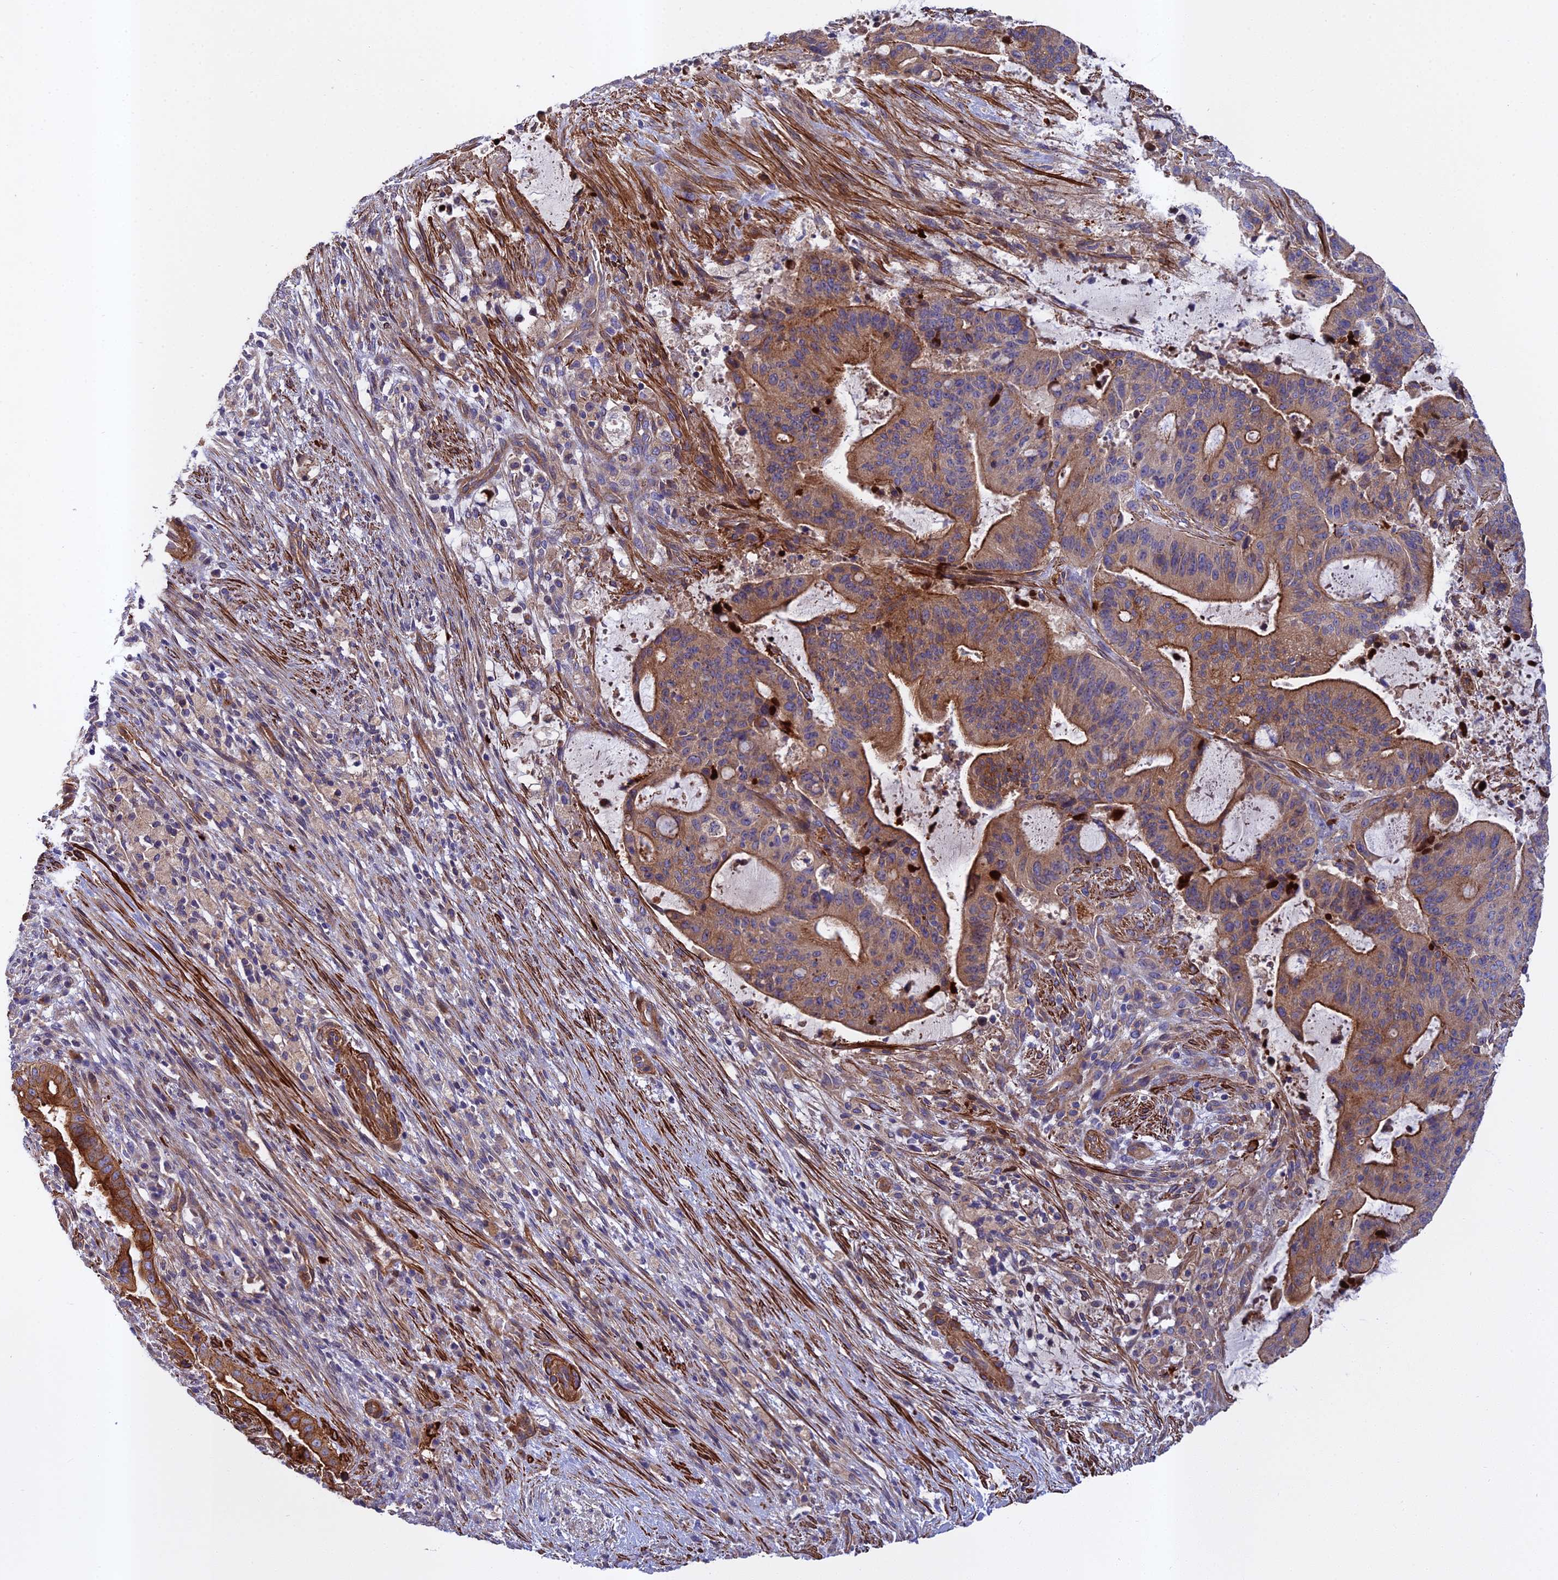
{"staining": {"intensity": "strong", "quantity": ">75%", "location": "cytoplasmic/membranous"}, "tissue": "liver cancer", "cell_type": "Tumor cells", "image_type": "cancer", "snomed": [{"axis": "morphology", "description": "Normal tissue, NOS"}, {"axis": "morphology", "description": "Cholangiocarcinoma"}, {"axis": "topography", "description": "Liver"}, {"axis": "topography", "description": "Peripheral nerve tissue"}], "caption": "The micrograph demonstrates immunohistochemical staining of liver cancer (cholangiocarcinoma). There is strong cytoplasmic/membranous expression is identified in about >75% of tumor cells. The staining was performed using DAB (3,3'-diaminobenzidine), with brown indicating positive protein expression. Nuclei are stained blue with hematoxylin.", "gene": "RALGAPA2", "patient": {"sex": "female", "age": 73}}